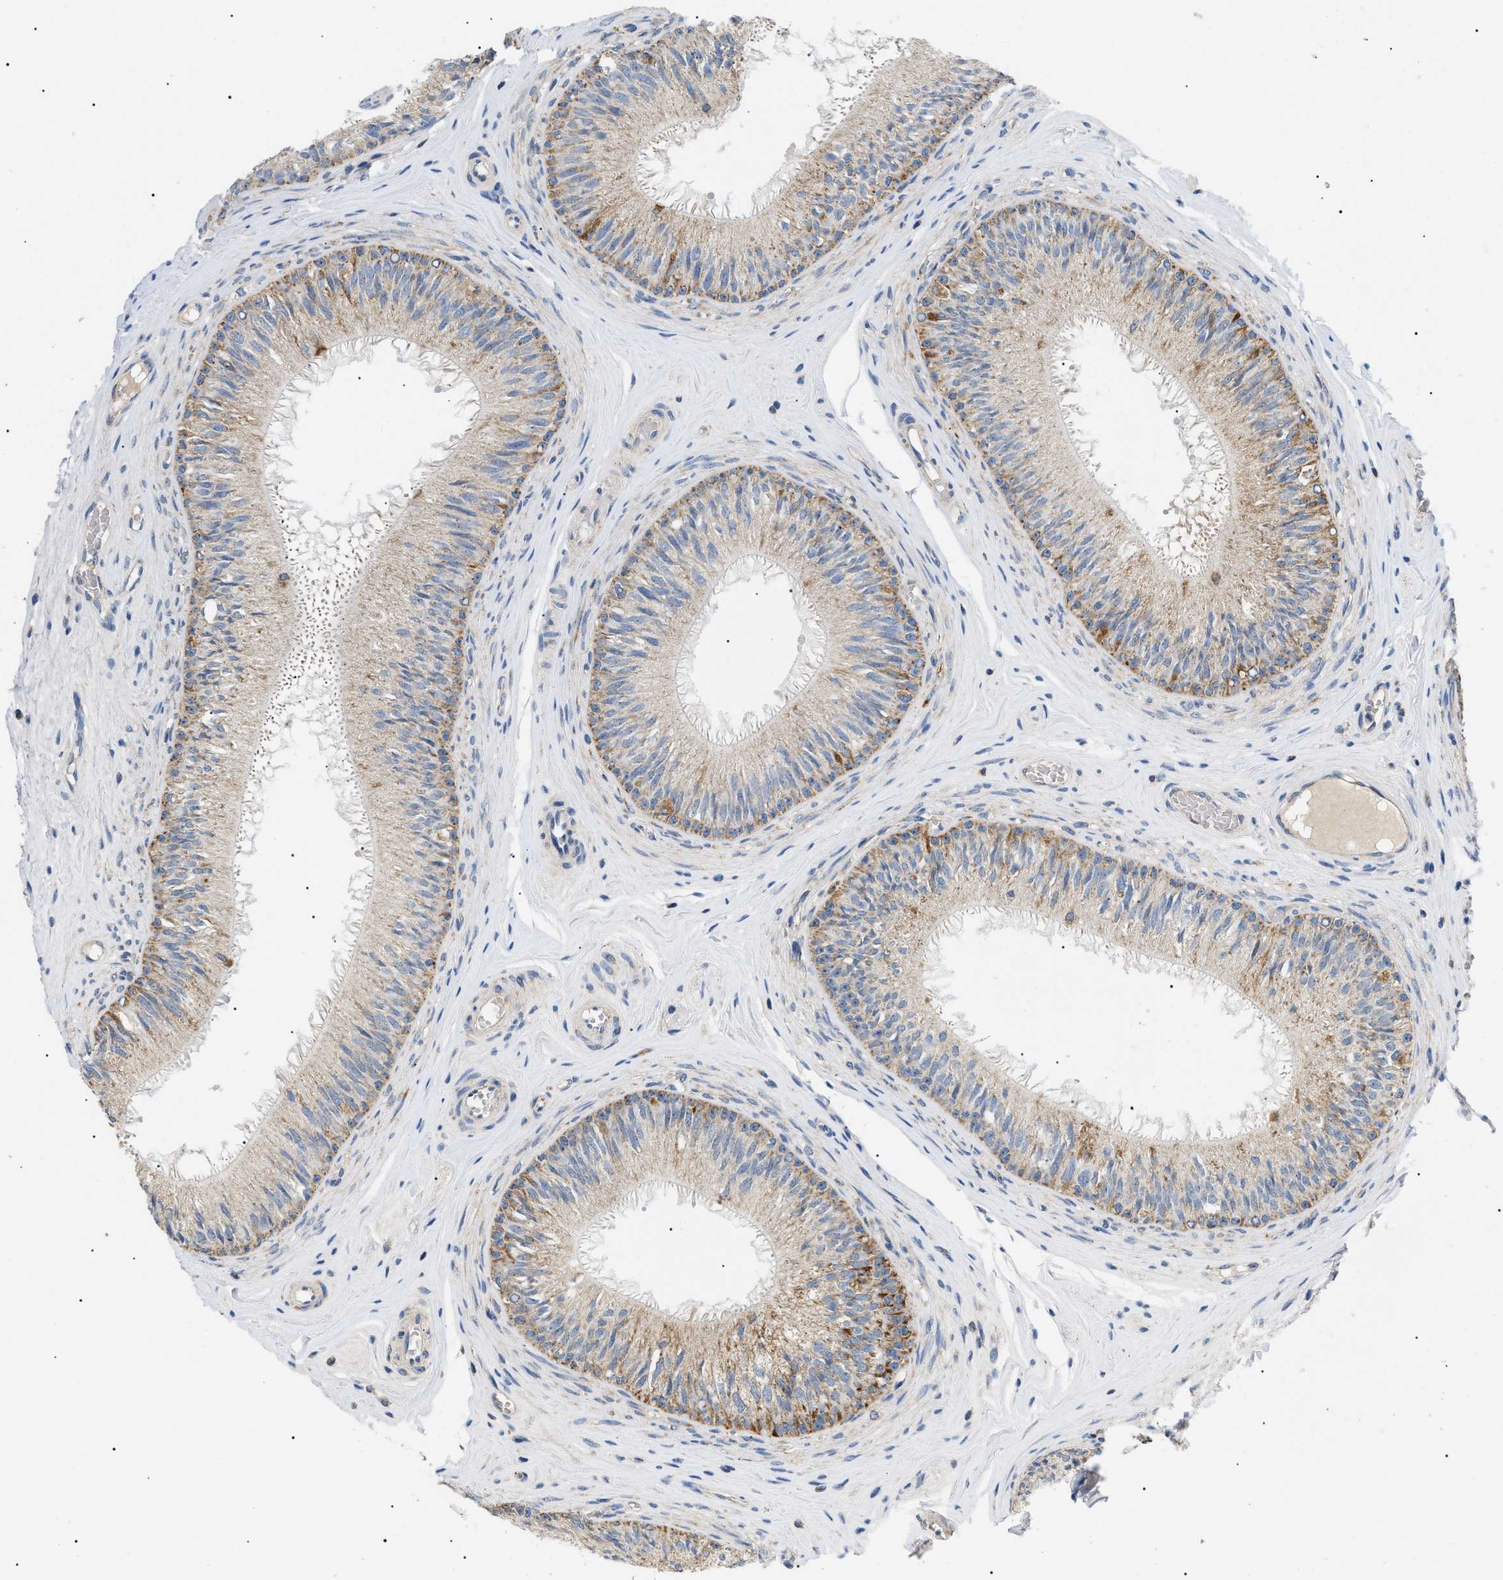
{"staining": {"intensity": "moderate", "quantity": "25%-75%", "location": "cytoplasmic/membranous"}, "tissue": "epididymis", "cell_type": "Glandular cells", "image_type": "normal", "snomed": [{"axis": "morphology", "description": "Normal tissue, NOS"}, {"axis": "topography", "description": "Testis"}, {"axis": "topography", "description": "Epididymis"}], "caption": "High-magnification brightfield microscopy of benign epididymis stained with DAB (3,3'-diaminobenzidine) (brown) and counterstained with hematoxylin (blue). glandular cells exhibit moderate cytoplasmic/membranous positivity is seen in about25%-75% of cells.", "gene": "TOMM6", "patient": {"sex": "male", "age": 36}}